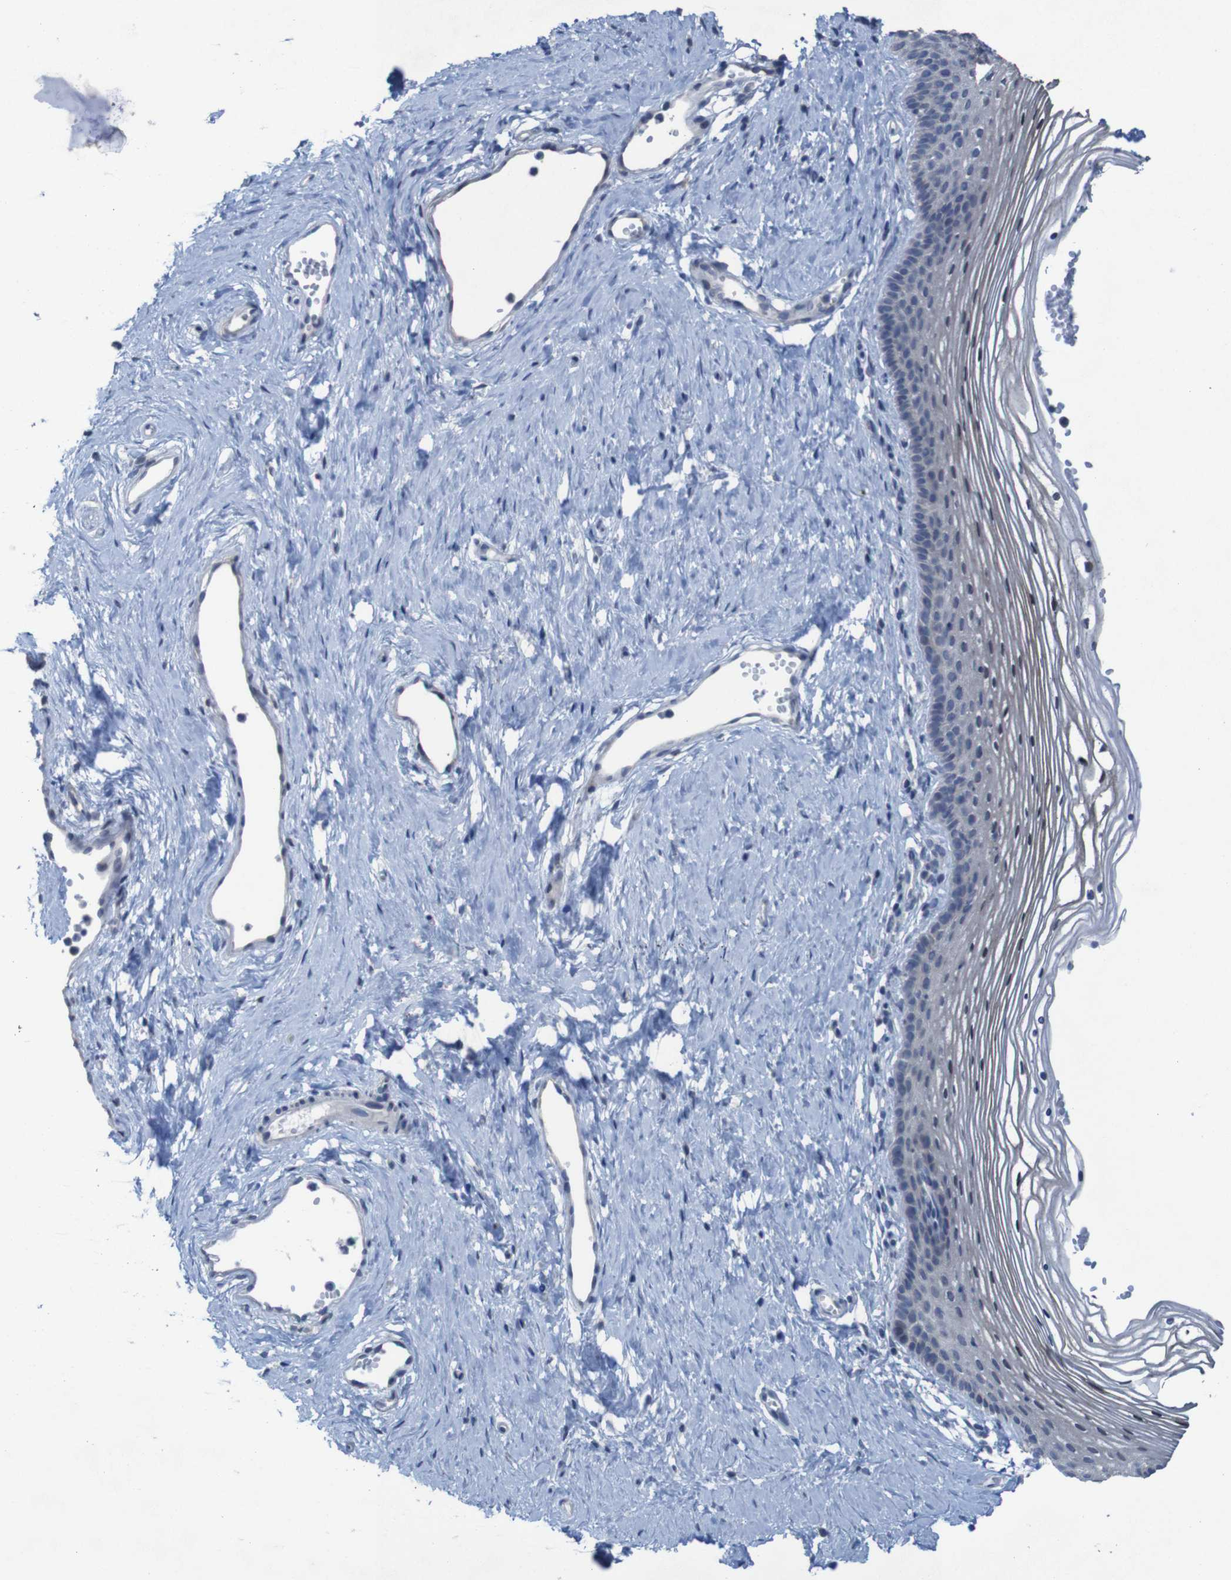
{"staining": {"intensity": "weak", "quantity": "<25%", "location": "cytoplasmic/membranous"}, "tissue": "vagina", "cell_type": "Squamous epithelial cells", "image_type": "normal", "snomed": [{"axis": "morphology", "description": "Normal tissue, NOS"}, {"axis": "topography", "description": "Vagina"}], "caption": "Vagina was stained to show a protein in brown. There is no significant positivity in squamous epithelial cells. (DAB immunohistochemistry (IHC) with hematoxylin counter stain).", "gene": "CLDN18", "patient": {"sex": "female", "age": 32}}